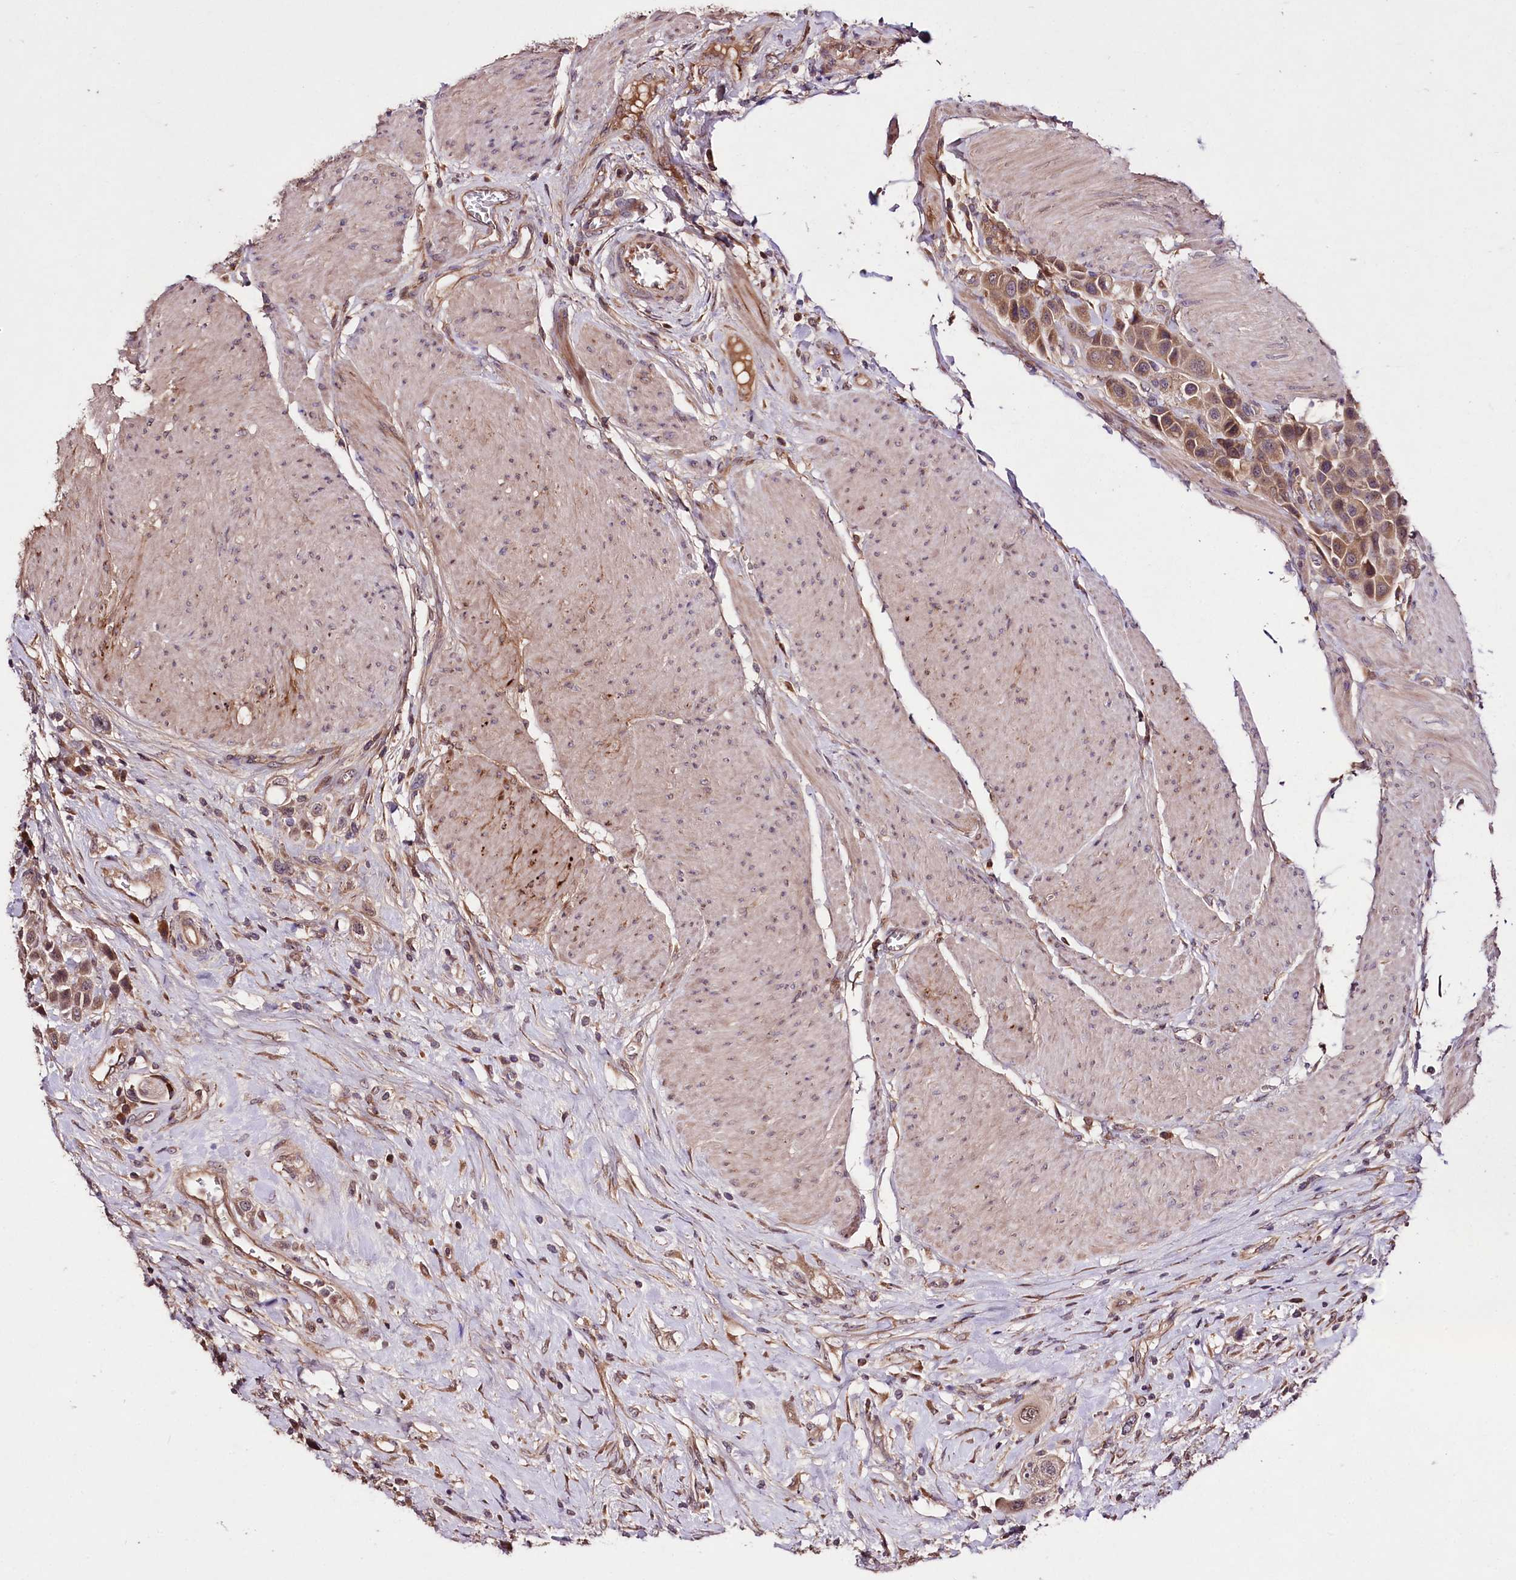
{"staining": {"intensity": "moderate", "quantity": "25%-75%", "location": "cytoplasmic/membranous,nuclear"}, "tissue": "urothelial cancer", "cell_type": "Tumor cells", "image_type": "cancer", "snomed": [{"axis": "morphology", "description": "Urothelial carcinoma, High grade"}, {"axis": "topography", "description": "Urinary bladder"}], "caption": "Protein positivity by IHC reveals moderate cytoplasmic/membranous and nuclear positivity in about 25%-75% of tumor cells in urothelial carcinoma (high-grade). (Stains: DAB in brown, nuclei in blue, Microscopy: brightfield microscopy at high magnification).", "gene": "TNPO3", "patient": {"sex": "male", "age": 50}}